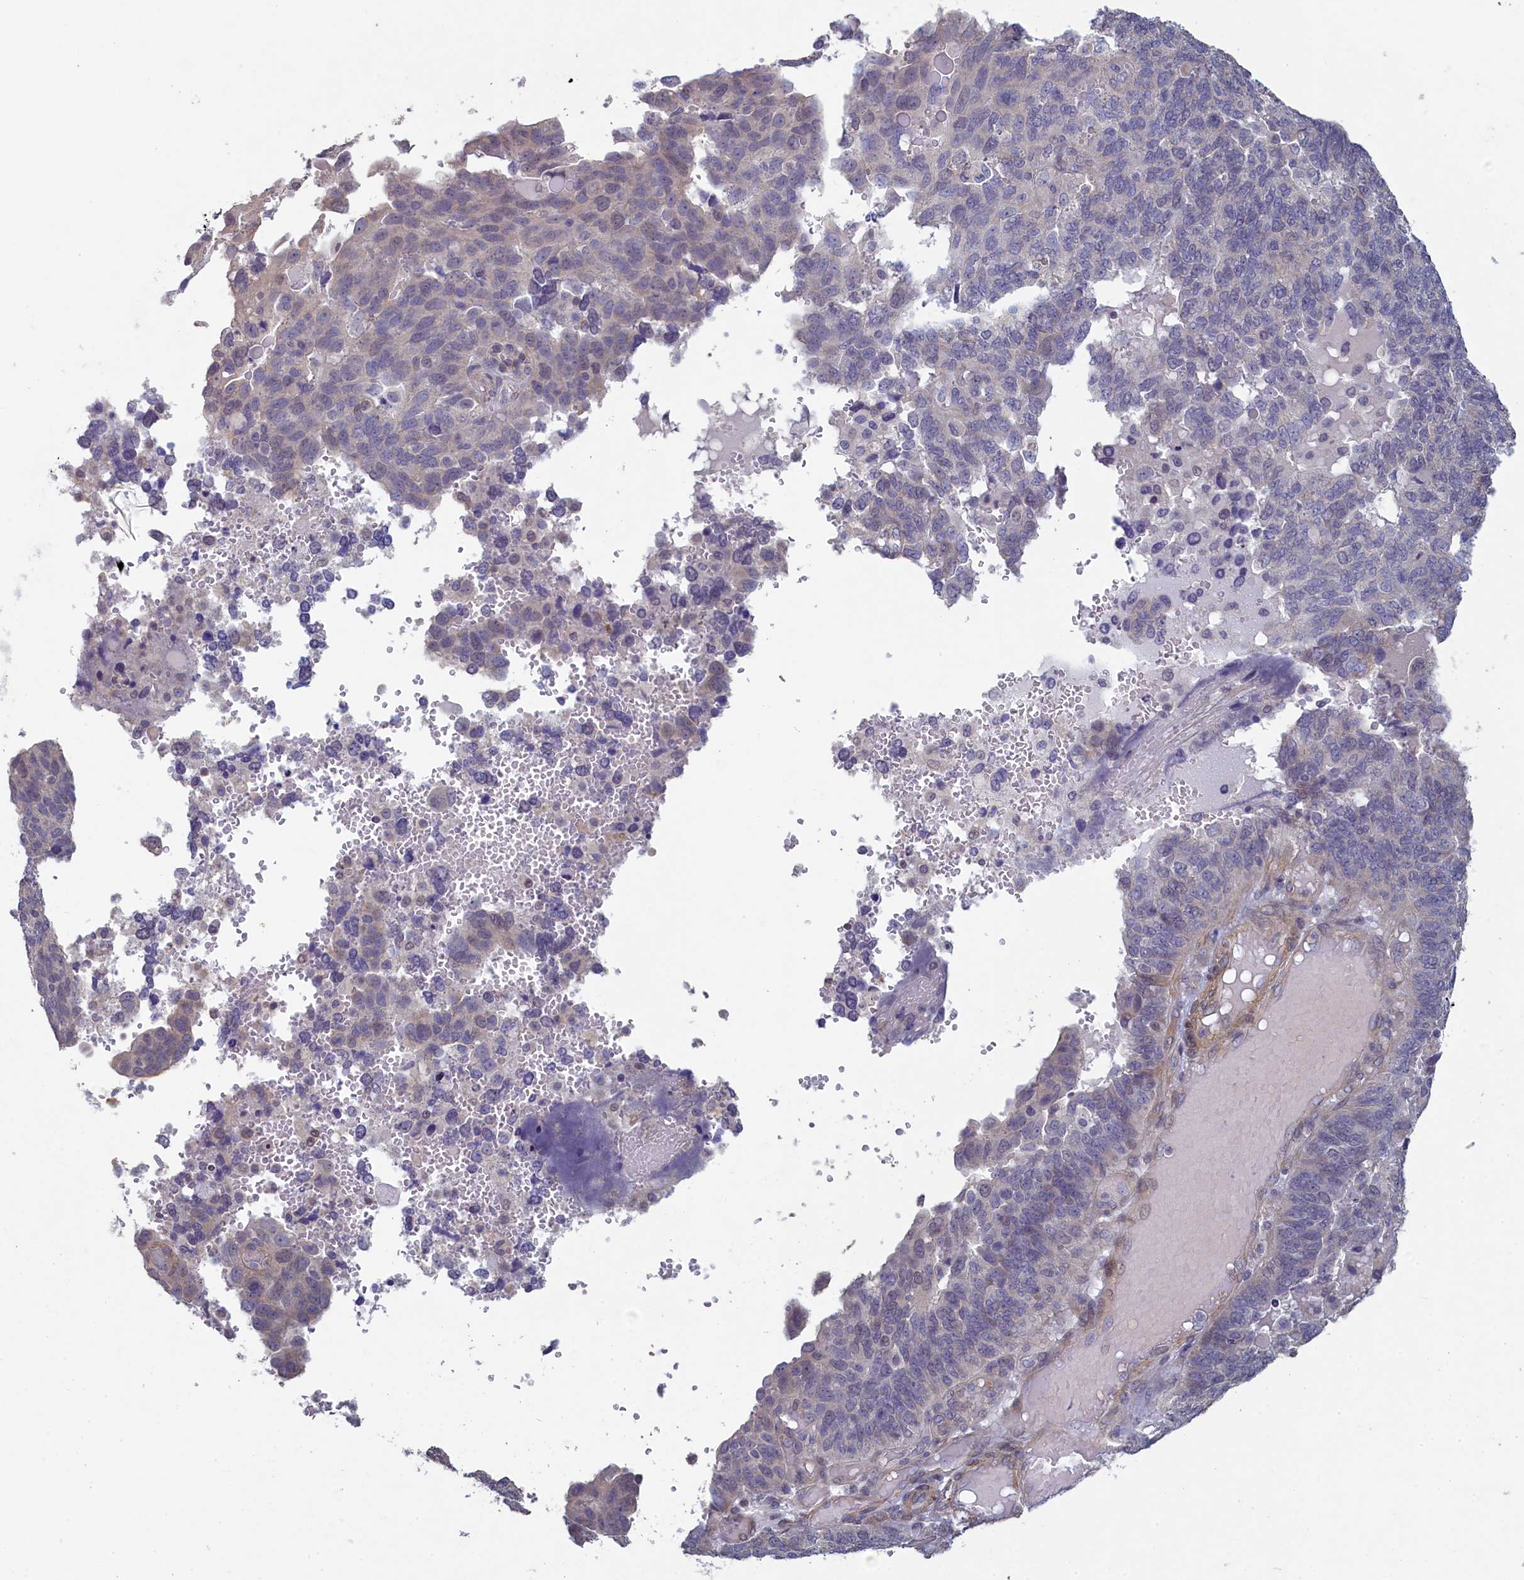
{"staining": {"intensity": "negative", "quantity": "none", "location": "none"}, "tissue": "endometrial cancer", "cell_type": "Tumor cells", "image_type": "cancer", "snomed": [{"axis": "morphology", "description": "Adenocarcinoma, NOS"}, {"axis": "topography", "description": "Endometrium"}], "caption": "Immunohistochemistry (IHC) of human endometrial cancer (adenocarcinoma) shows no expression in tumor cells.", "gene": "DIXDC1", "patient": {"sex": "female", "age": 66}}